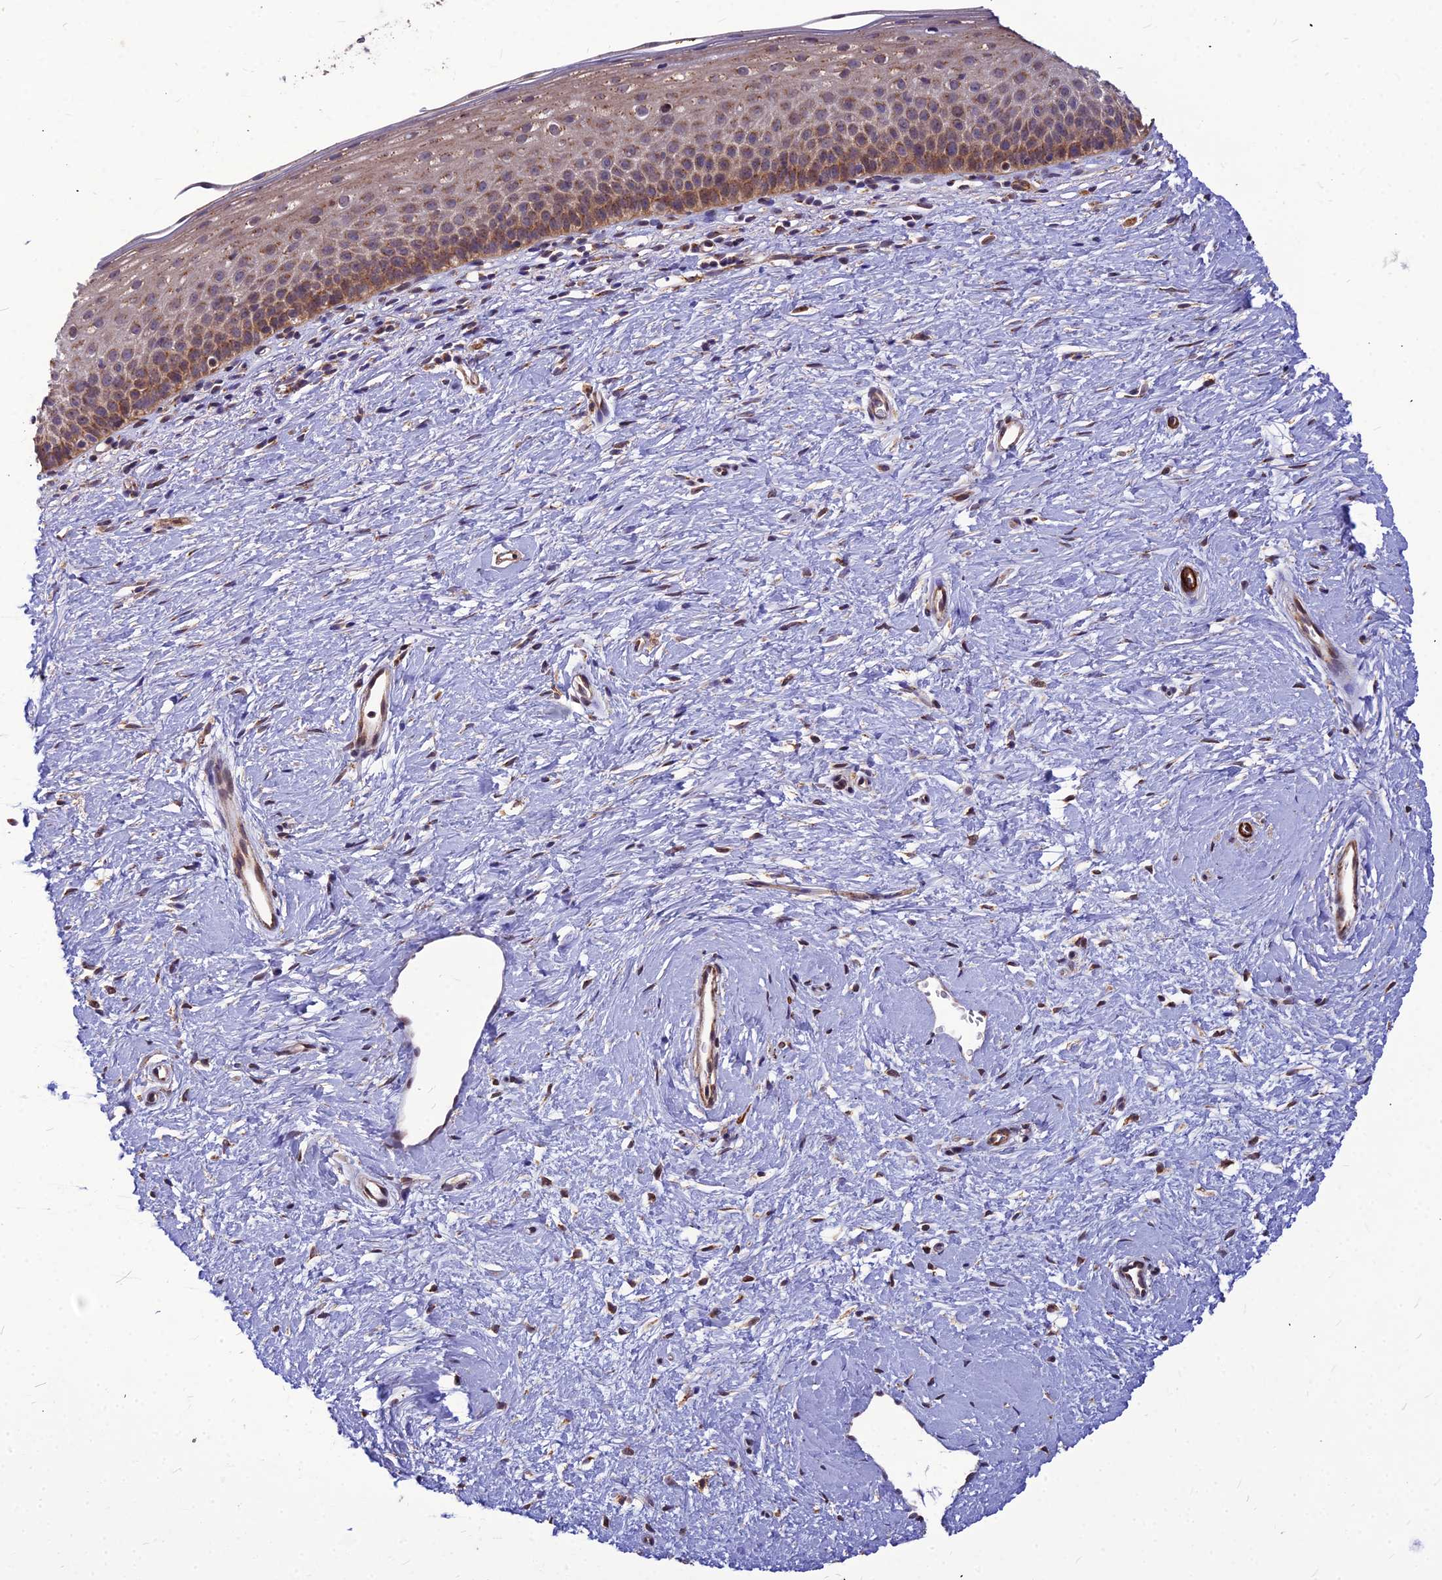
{"staining": {"intensity": "moderate", "quantity": ">75%", "location": "cytoplasmic/membranous"}, "tissue": "cervix", "cell_type": "Glandular cells", "image_type": "normal", "snomed": [{"axis": "morphology", "description": "Normal tissue, NOS"}, {"axis": "topography", "description": "Cervix"}], "caption": "Protein positivity by IHC reveals moderate cytoplasmic/membranous staining in about >75% of glandular cells in normal cervix.", "gene": "LEKR1", "patient": {"sex": "female", "age": 57}}